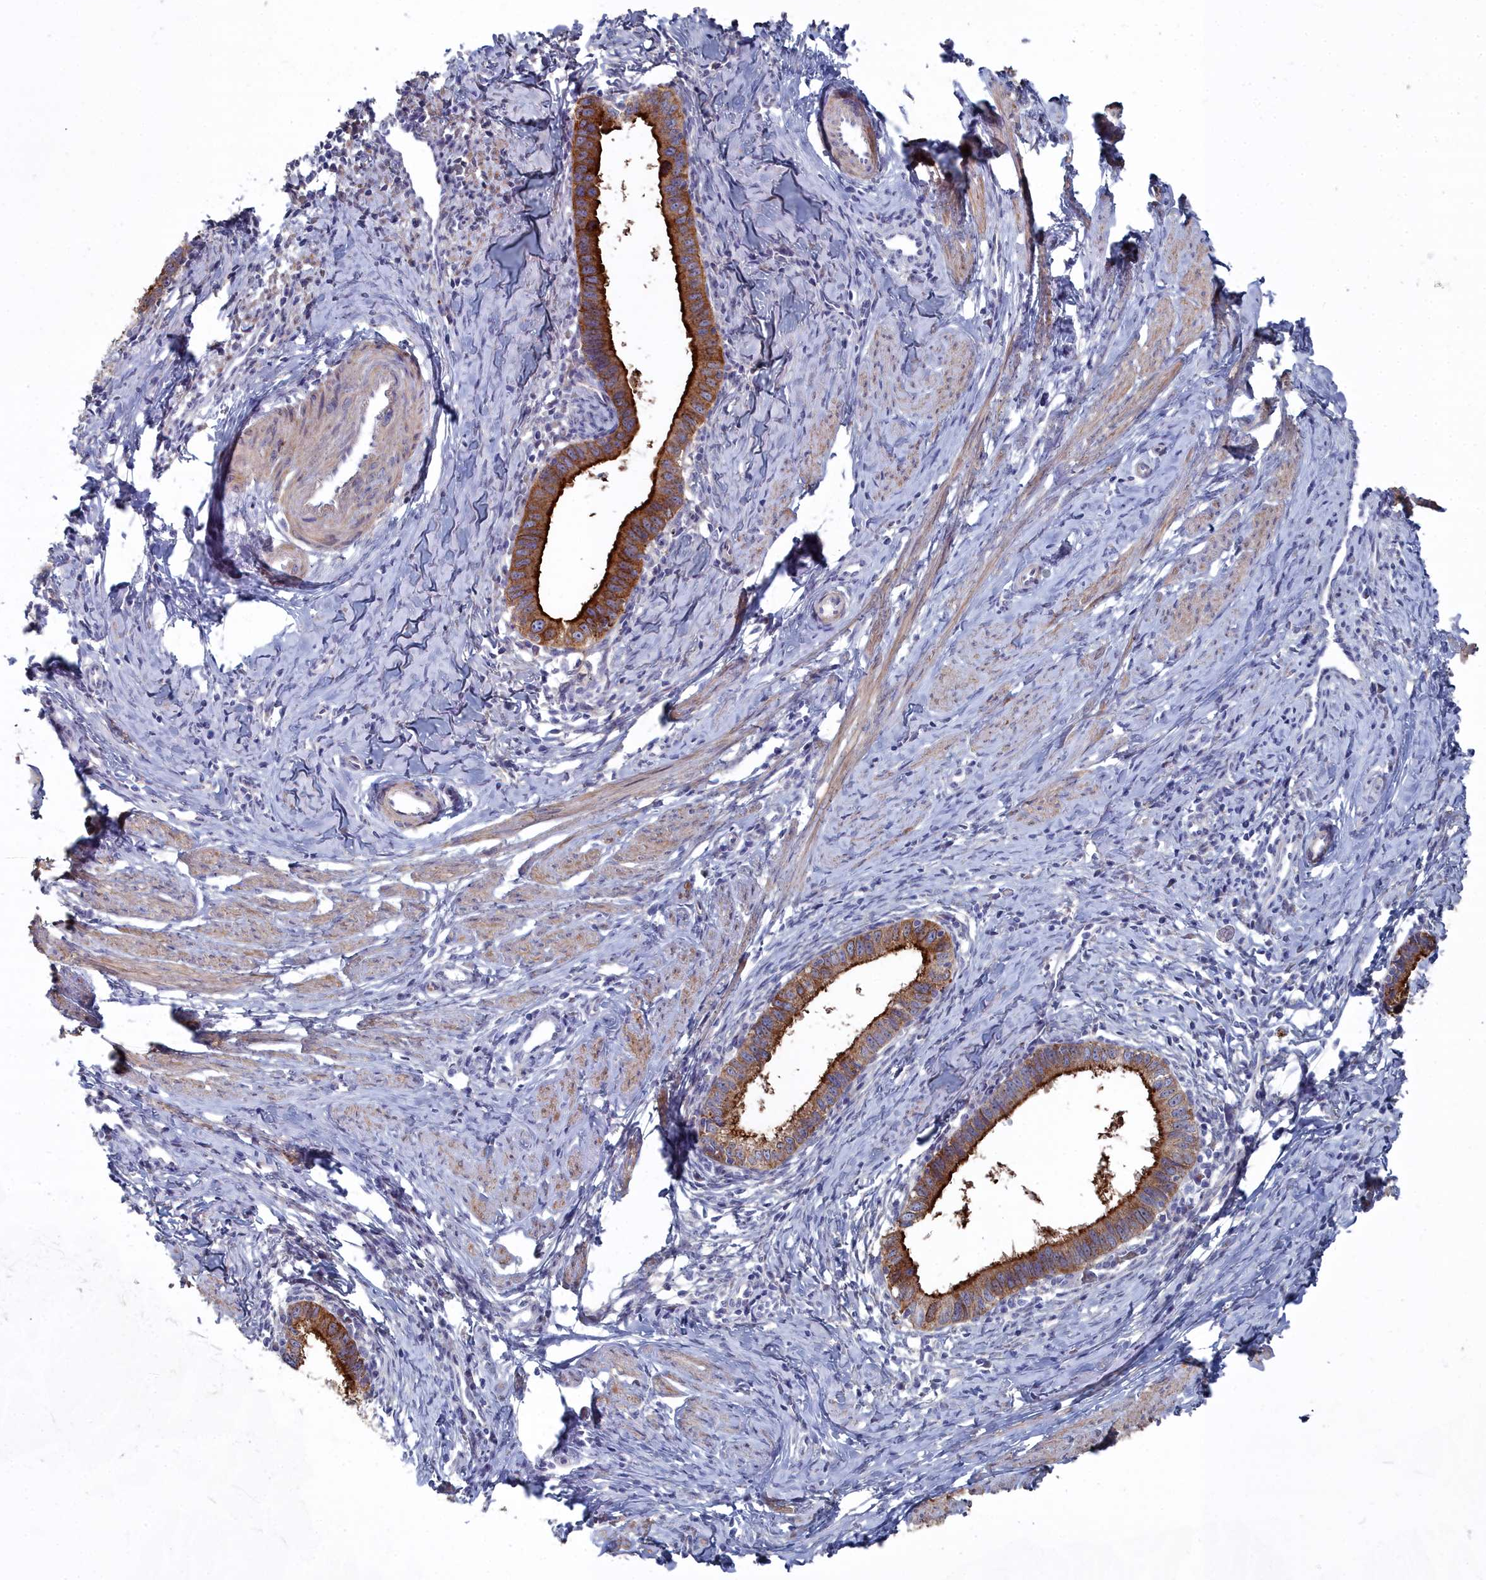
{"staining": {"intensity": "strong", "quantity": ">75%", "location": "cytoplasmic/membranous"}, "tissue": "cervical cancer", "cell_type": "Tumor cells", "image_type": "cancer", "snomed": [{"axis": "morphology", "description": "Adenocarcinoma, NOS"}, {"axis": "topography", "description": "Cervix"}], "caption": "The micrograph demonstrates a brown stain indicating the presence of a protein in the cytoplasmic/membranous of tumor cells in cervical cancer. Nuclei are stained in blue.", "gene": "SHISAL2A", "patient": {"sex": "female", "age": 36}}